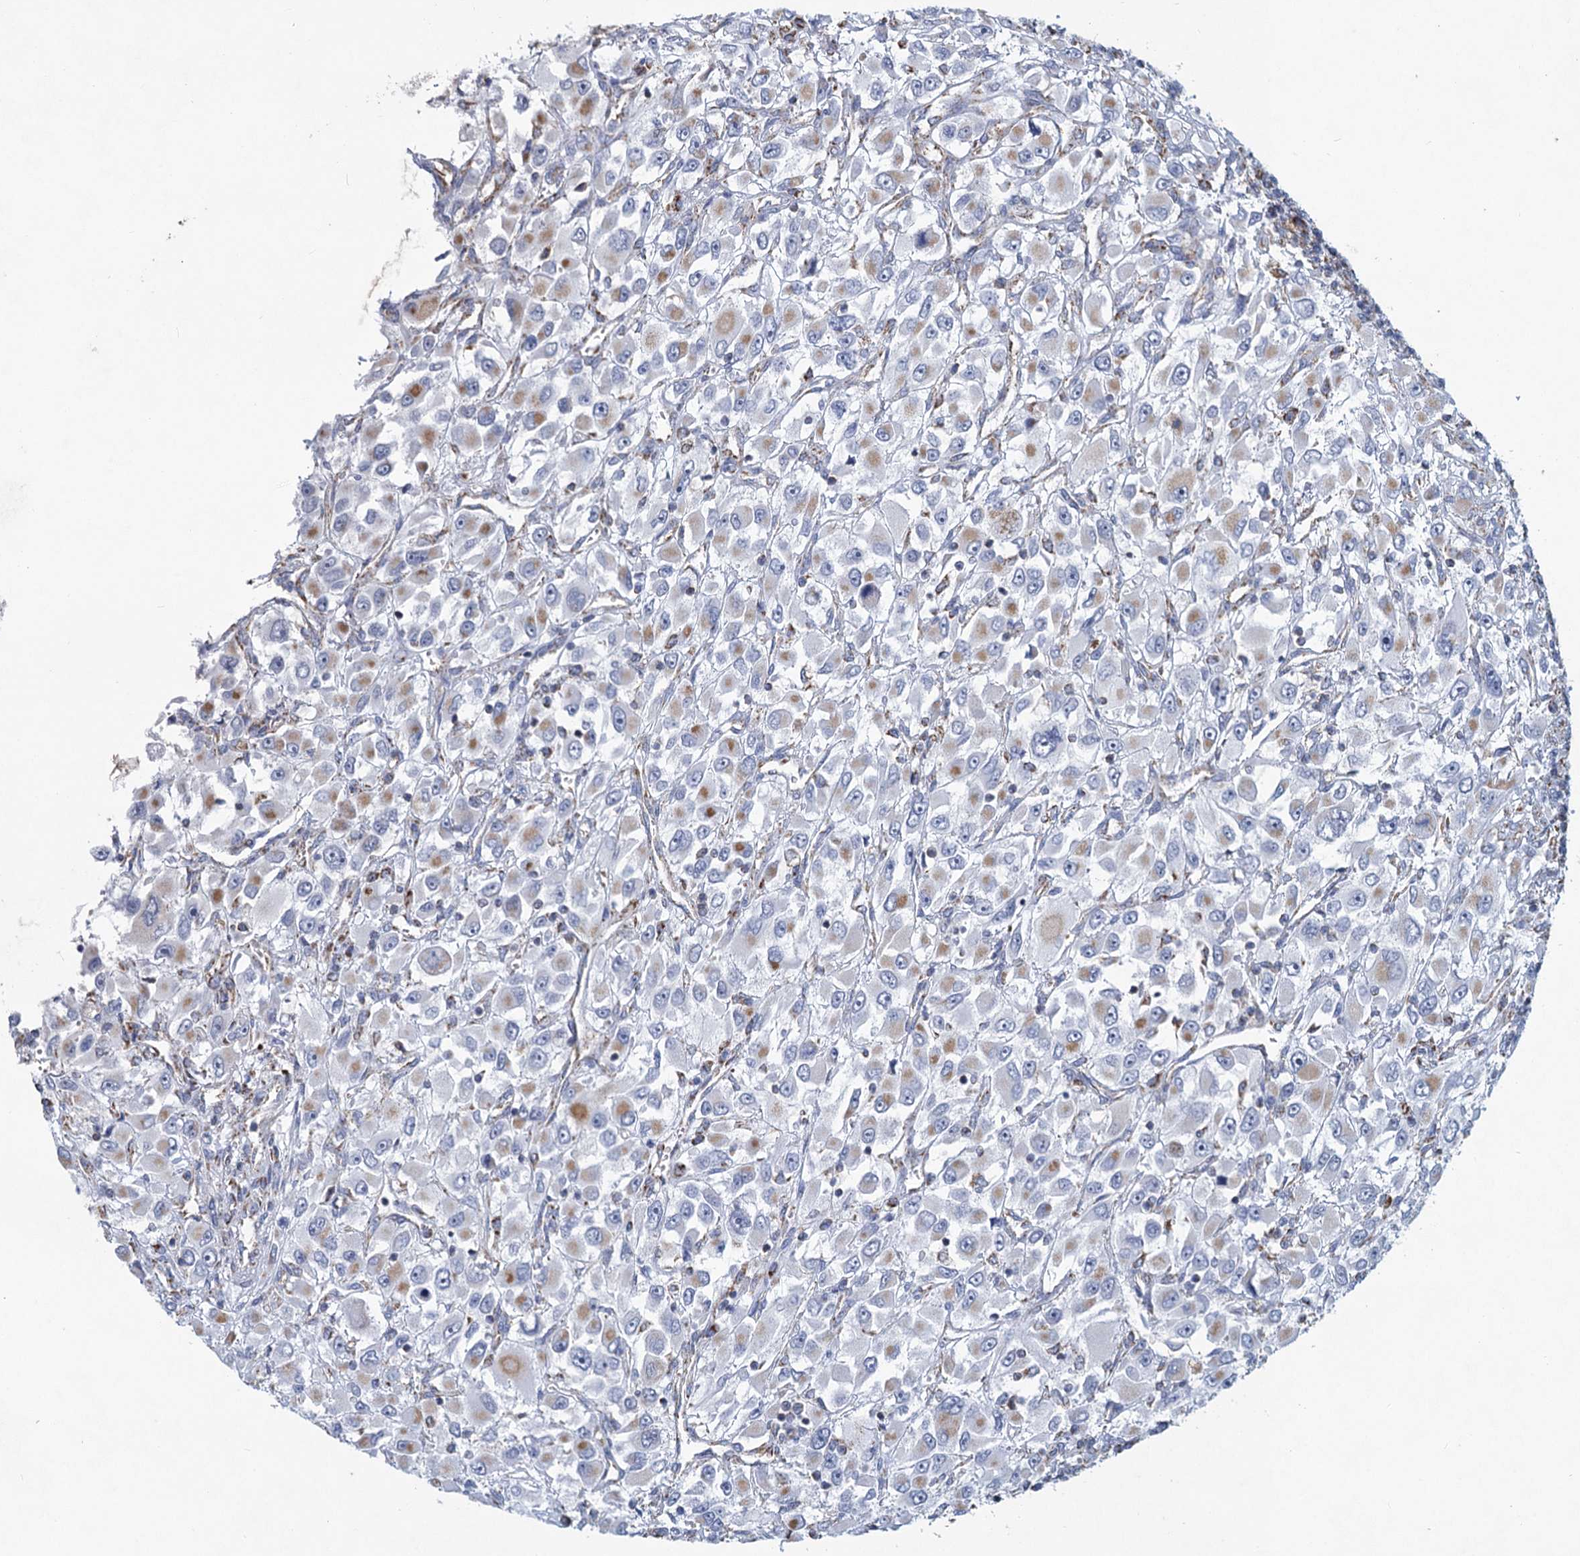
{"staining": {"intensity": "weak", "quantity": "<25%", "location": "cytoplasmic/membranous"}, "tissue": "renal cancer", "cell_type": "Tumor cells", "image_type": "cancer", "snomed": [{"axis": "morphology", "description": "Adenocarcinoma, NOS"}, {"axis": "topography", "description": "Kidney"}], "caption": "A high-resolution micrograph shows immunohistochemistry (IHC) staining of renal cancer, which demonstrates no significant staining in tumor cells.", "gene": "NDUFC2", "patient": {"sex": "female", "age": 52}}